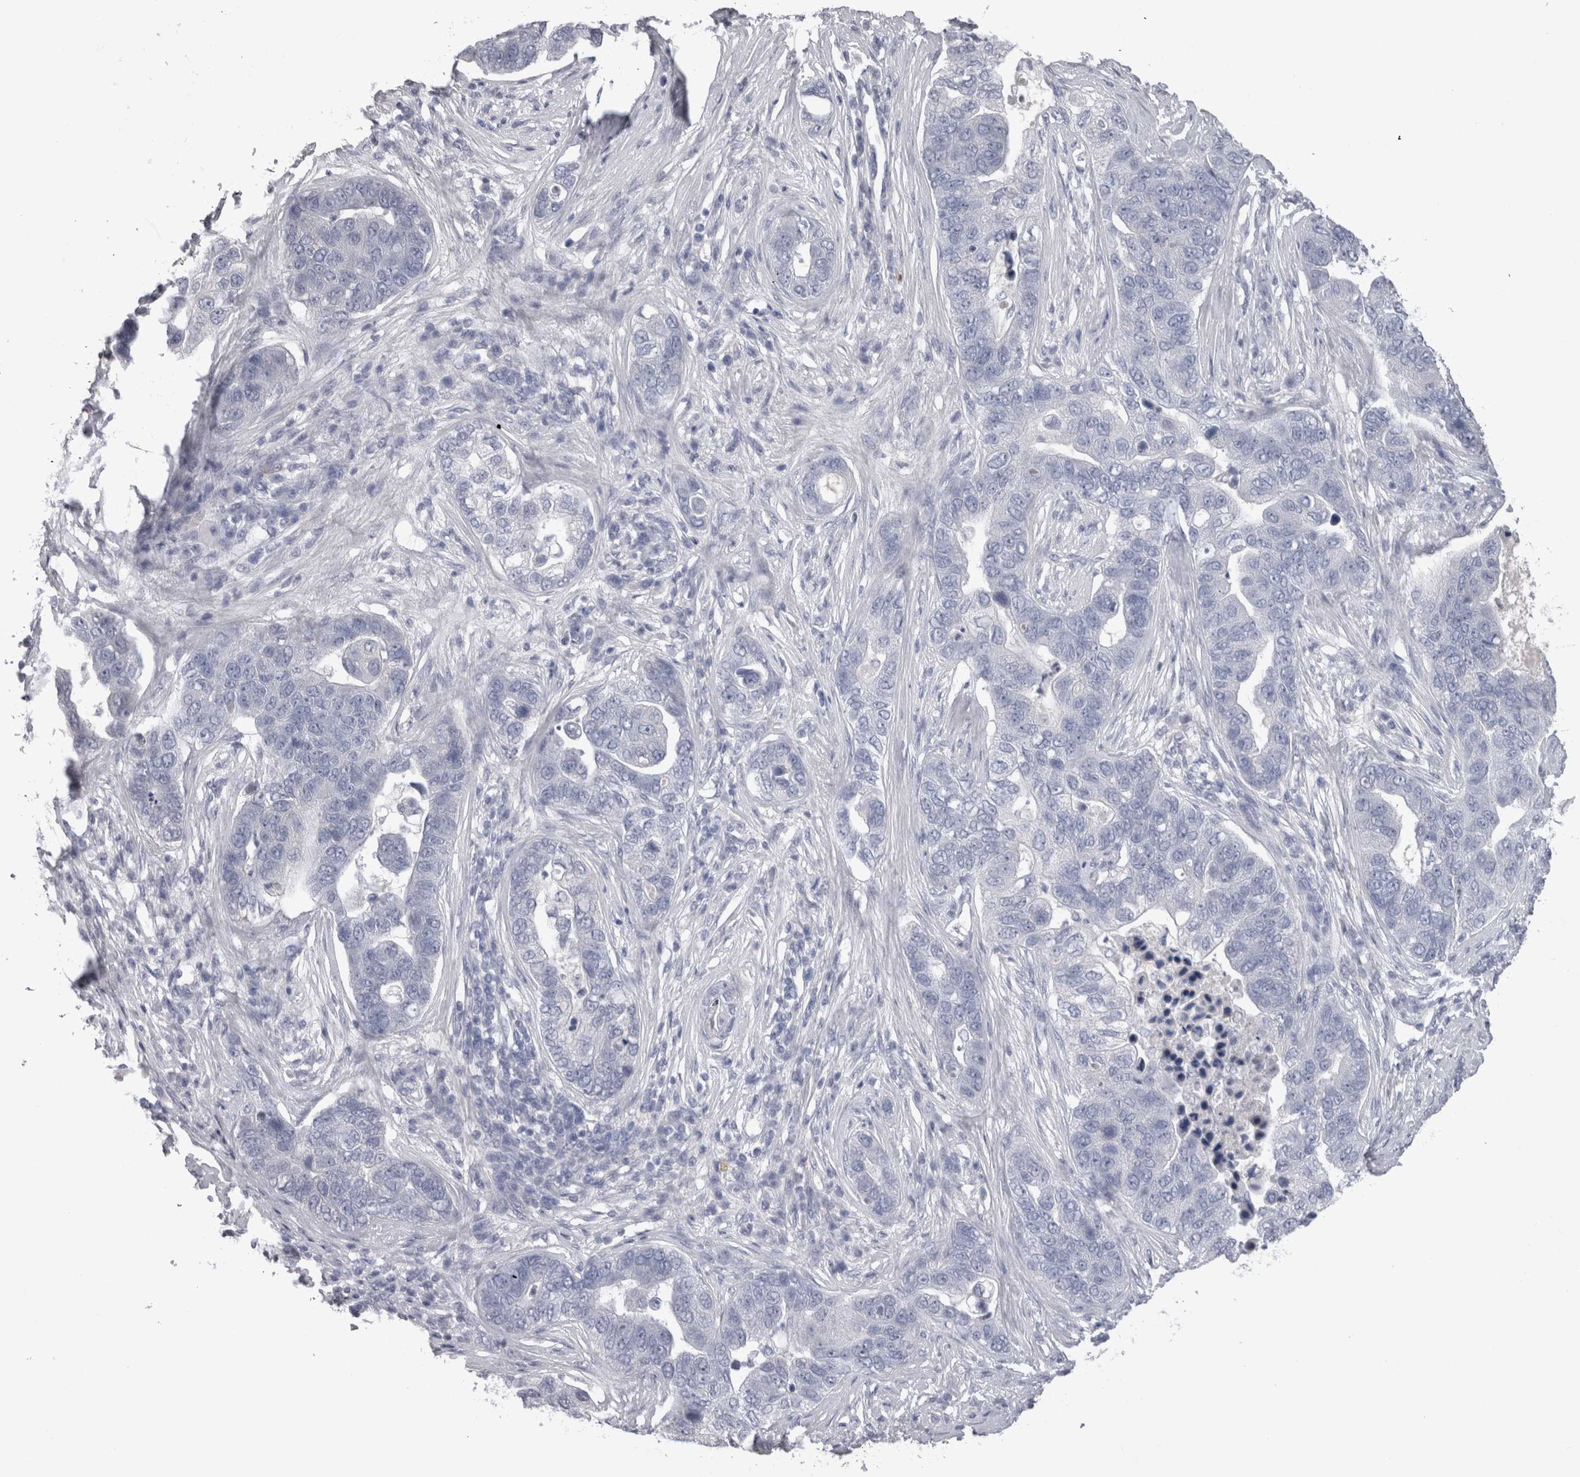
{"staining": {"intensity": "negative", "quantity": "none", "location": "none"}, "tissue": "pancreatic cancer", "cell_type": "Tumor cells", "image_type": "cancer", "snomed": [{"axis": "morphology", "description": "Adenocarcinoma, NOS"}, {"axis": "topography", "description": "Pancreas"}], "caption": "Immunohistochemistry of human pancreatic cancer (adenocarcinoma) exhibits no staining in tumor cells.", "gene": "ADAM2", "patient": {"sex": "female", "age": 61}}